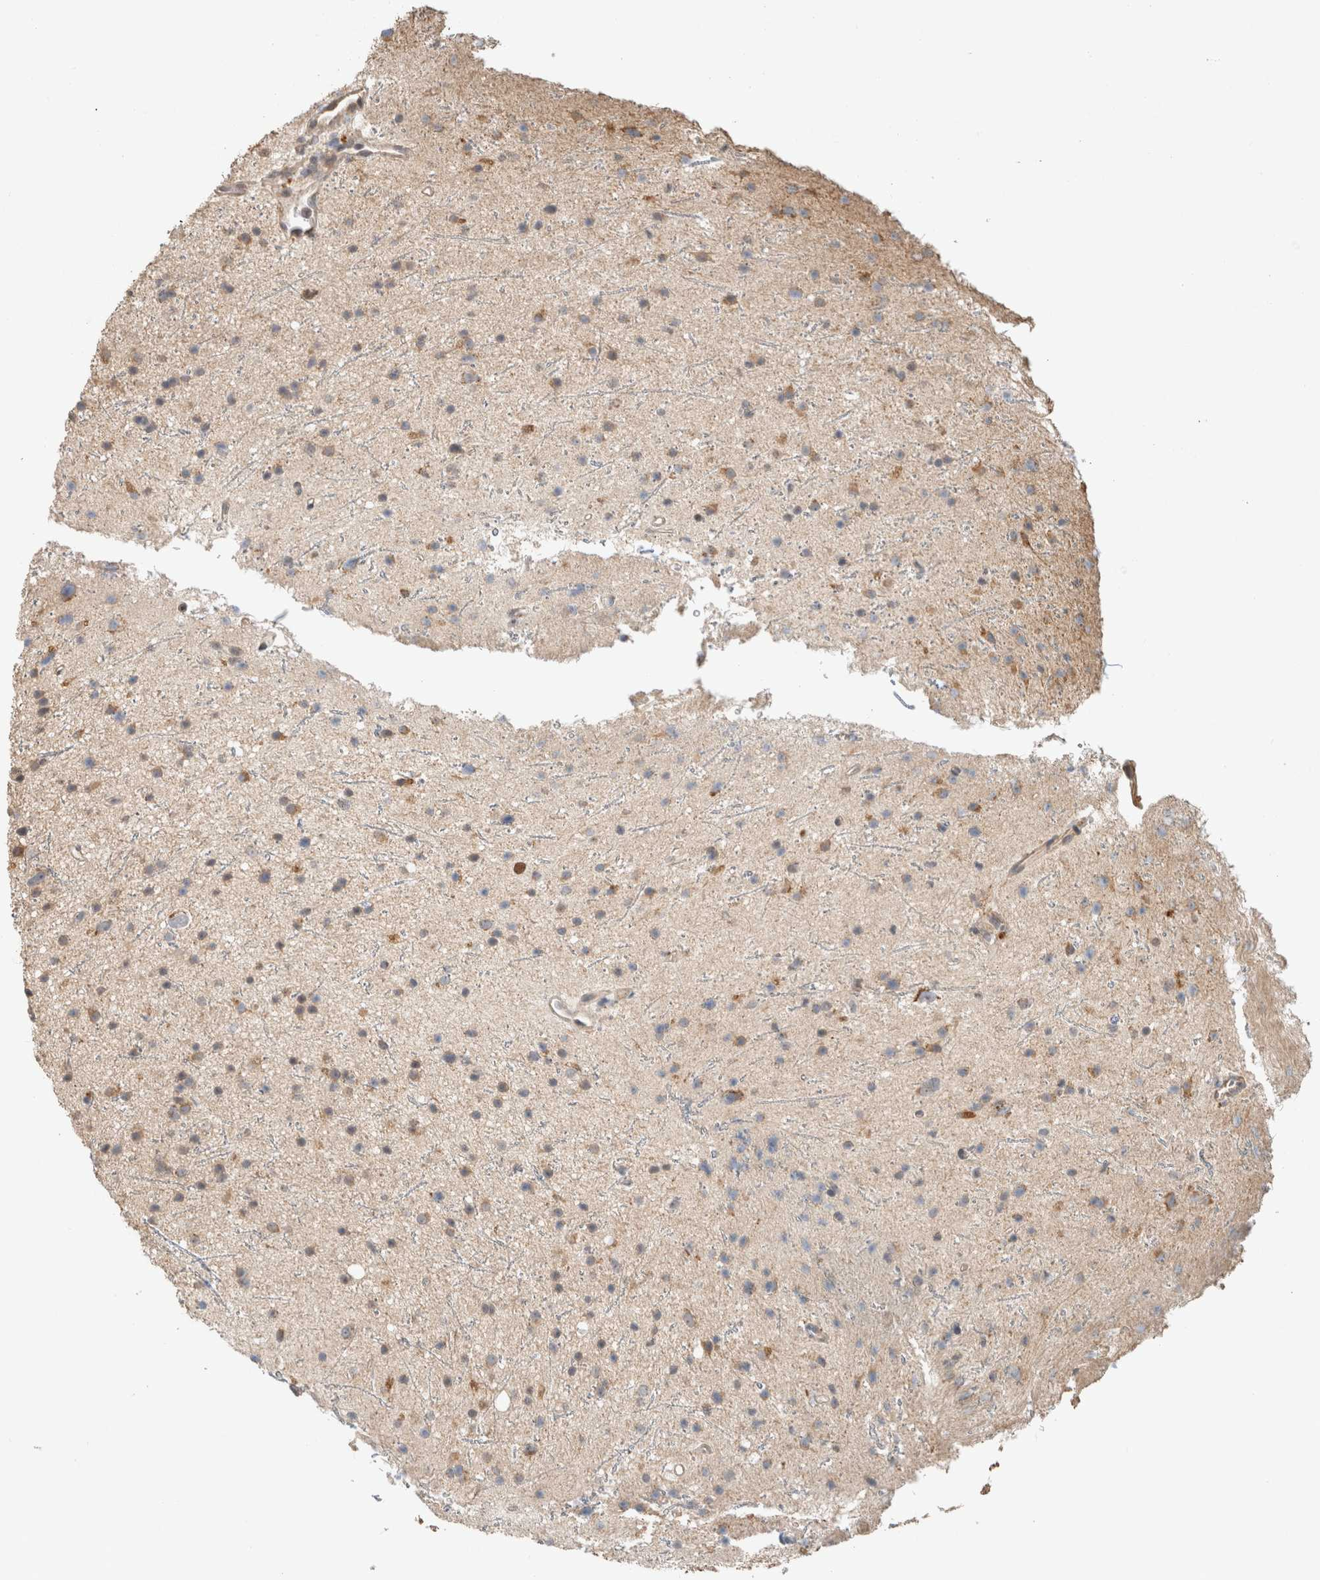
{"staining": {"intensity": "weak", "quantity": "25%-75%", "location": "cytoplasmic/membranous"}, "tissue": "glioma", "cell_type": "Tumor cells", "image_type": "cancer", "snomed": [{"axis": "morphology", "description": "Glioma, malignant, Low grade"}, {"axis": "topography", "description": "Cerebral cortex"}], "caption": "IHC micrograph of neoplastic tissue: human malignant glioma (low-grade) stained using immunohistochemistry displays low levels of weak protein expression localized specifically in the cytoplasmic/membranous of tumor cells, appearing as a cytoplasmic/membranous brown color.", "gene": "GINS4", "patient": {"sex": "female", "age": 39}}